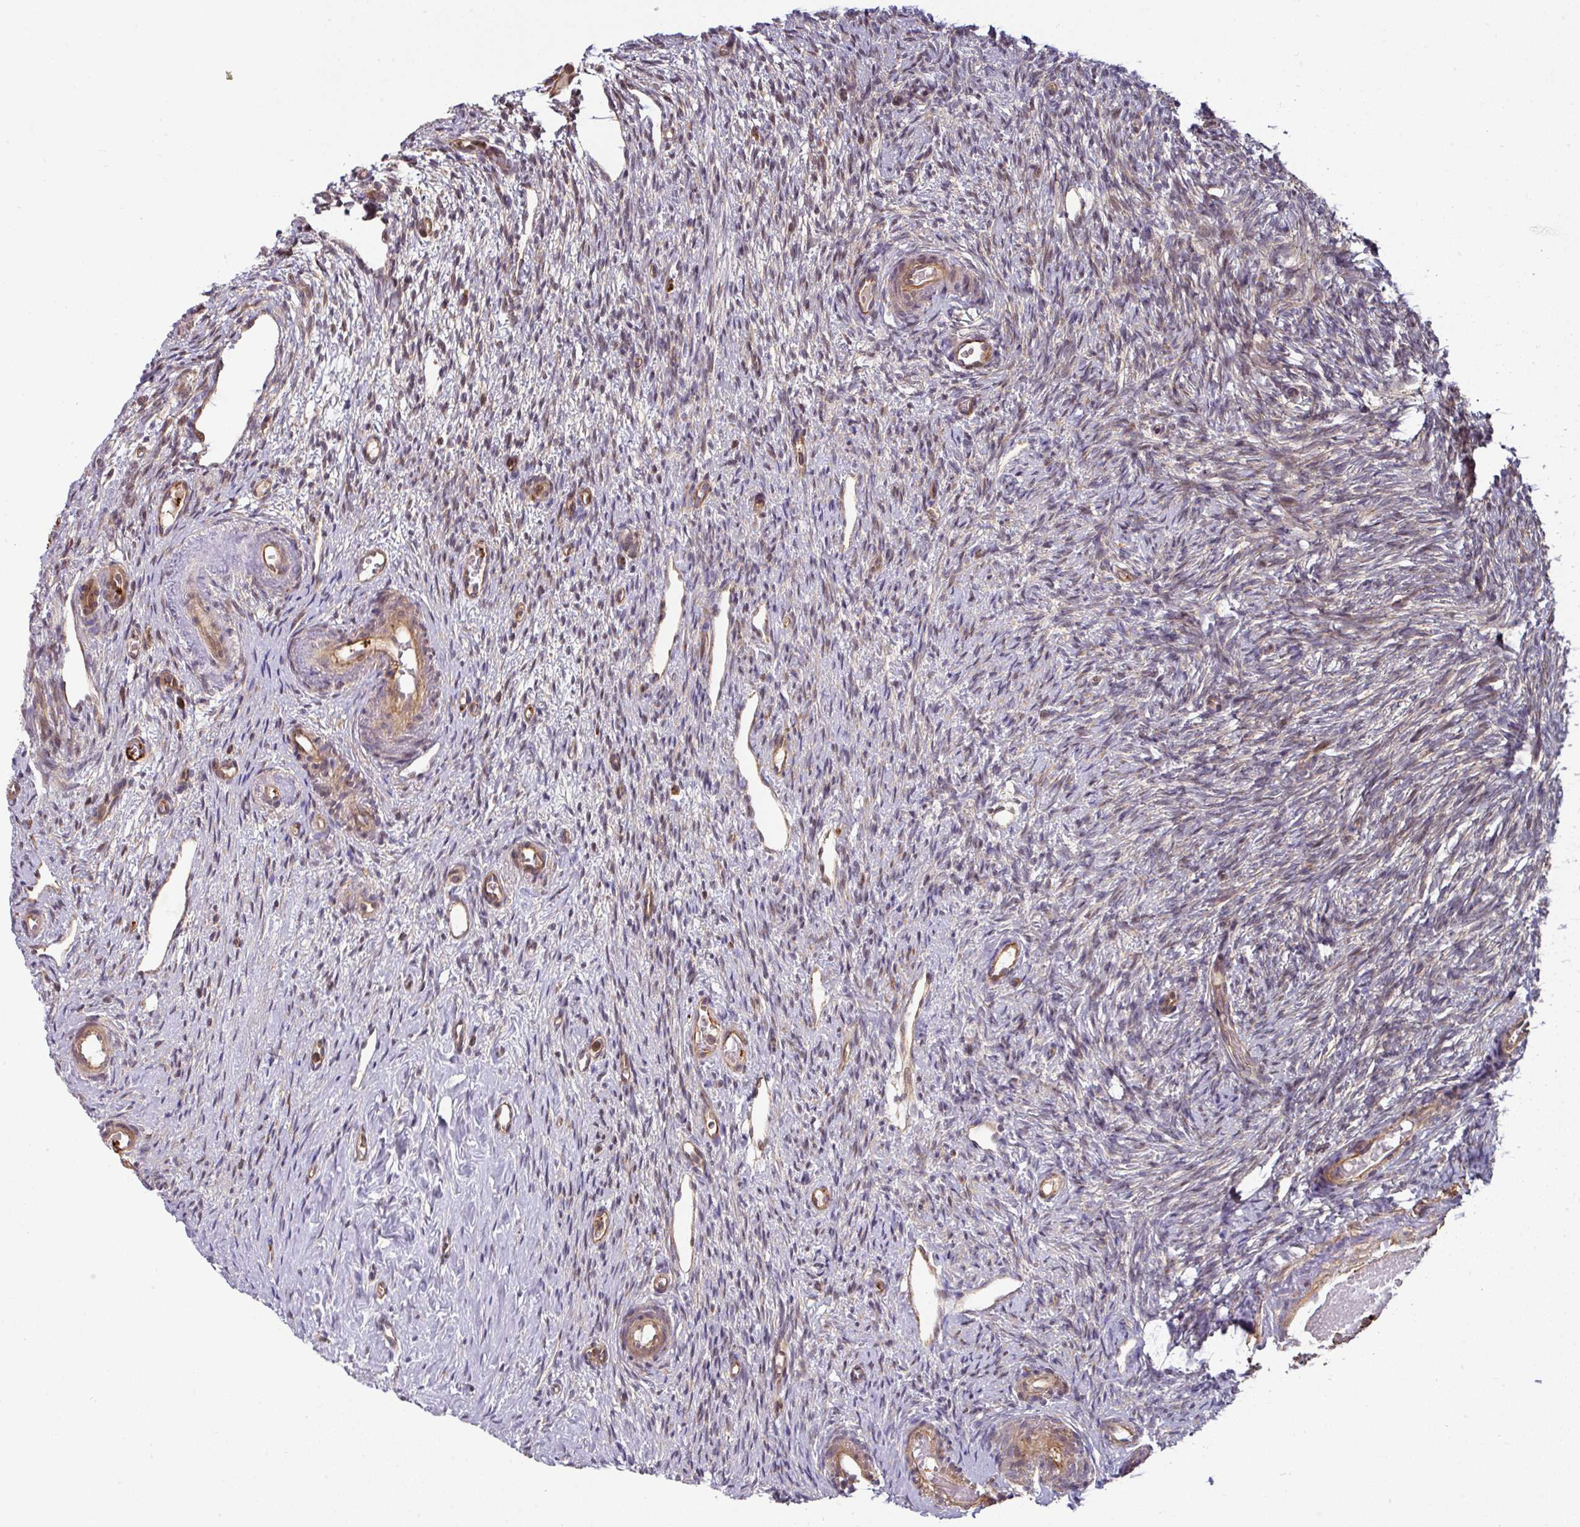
{"staining": {"intensity": "moderate", "quantity": ">75%", "location": "cytoplasmic/membranous"}, "tissue": "ovary", "cell_type": "Follicle cells", "image_type": "normal", "snomed": [{"axis": "morphology", "description": "Normal tissue, NOS"}, {"axis": "topography", "description": "Ovary"}], "caption": "Human ovary stained with a brown dye shows moderate cytoplasmic/membranous positive staining in about >75% of follicle cells.", "gene": "CASP2", "patient": {"sex": "female", "age": 51}}